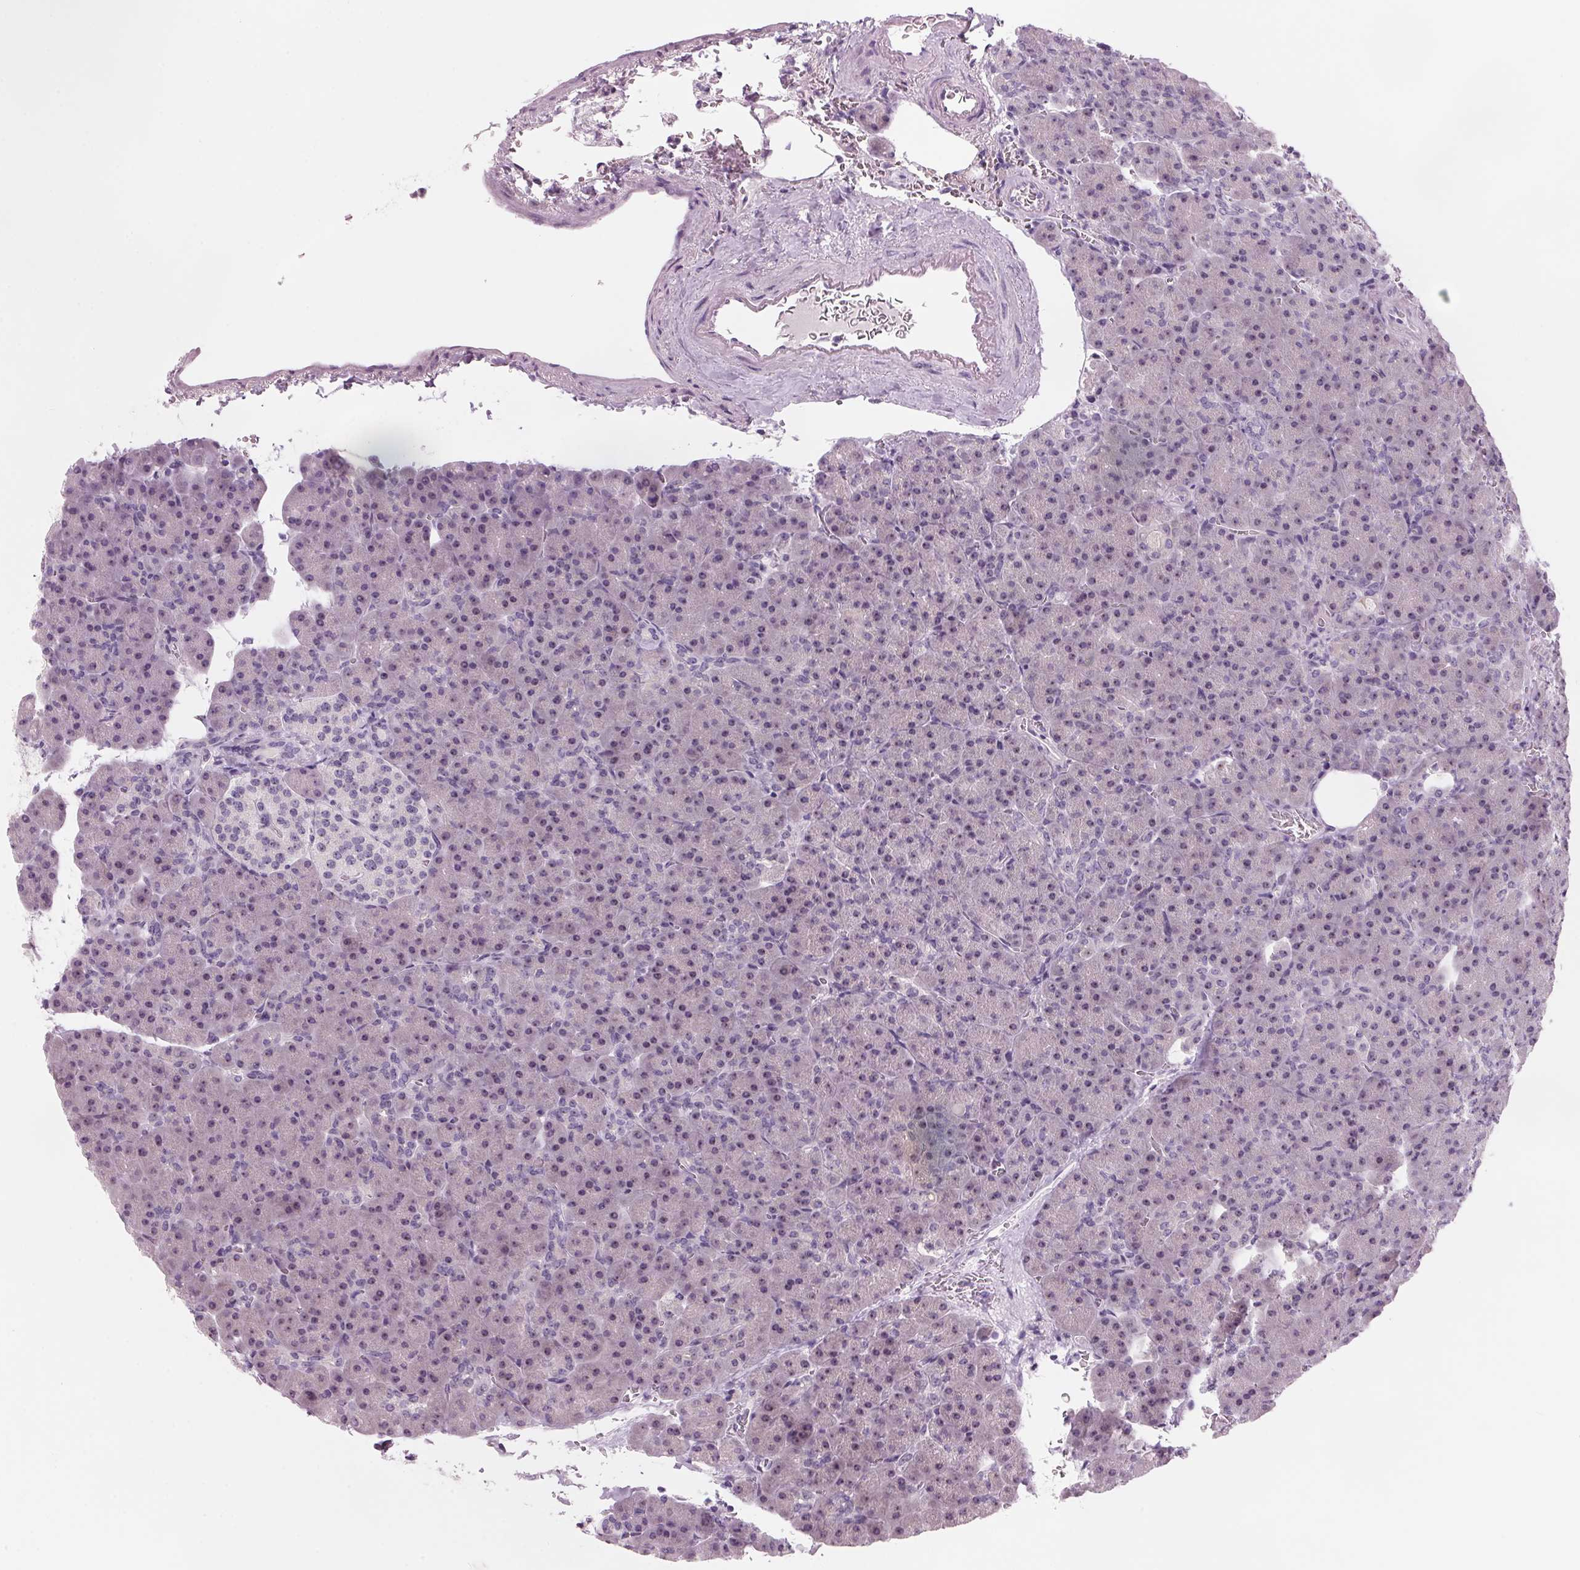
{"staining": {"intensity": "weak", "quantity": "25%-75%", "location": "nuclear"}, "tissue": "pancreas", "cell_type": "Exocrine glandular cells", "image_type": "normal", "snomed": [{"axis": "morphology", "description": "Normal tissue, NOS"}, {"axis": "topography", "description": "Pancreas"}], "caption": "Immunohistochemistry (IHC) image of benign human pancreas stained for a protein (brown), which displays low levels of weak nuclear positivity in about 25%-75% of exocrine glandular cells.", "gene": "DNTTIP2", "patient": {"sex": "female", "age": 74}}